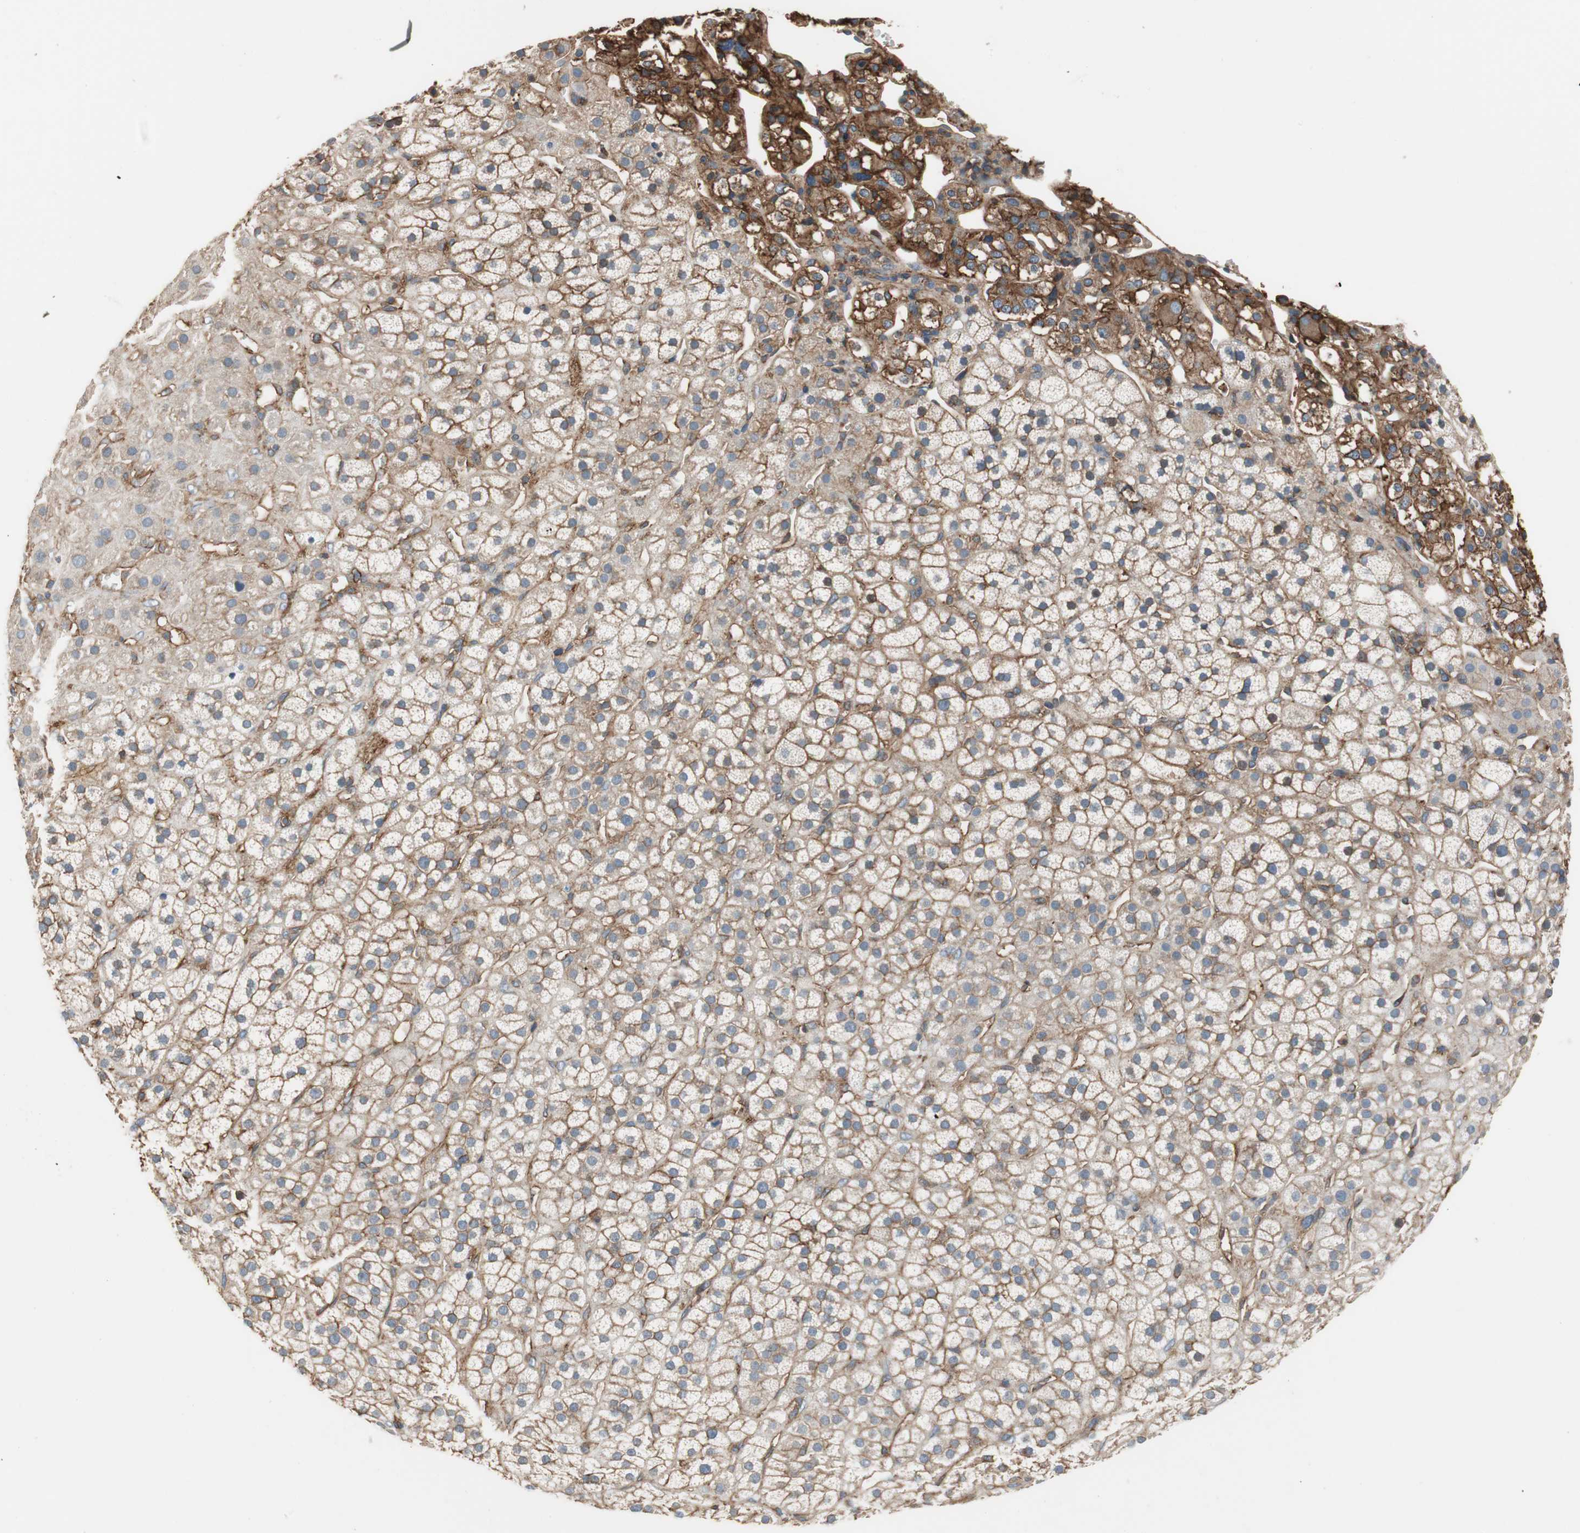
{"staining": {"intensity": "moderate", "quantity": "25%-75%", "location": "cytoplasmic/membranous"}, "tissue": "adrenal gland", "cell_type": "Glandular cells", "image_type": "normal", "snomed": [{"axis": "morphology", "description": "Normal tissue, NOS"}, {"axis": "topography", "description": "Adrenal gland"}], "caption": "Immunohistochemistry (IHC) photomicrograph of benign human adrenal gland stained for a protein (brown), which shows medium levels of moderate cytoplasmic/membranous staining in about 25%-75% of glandular cells.", "gene": "IL1RL1", "patient": {"sex": "male", "age": 56}}